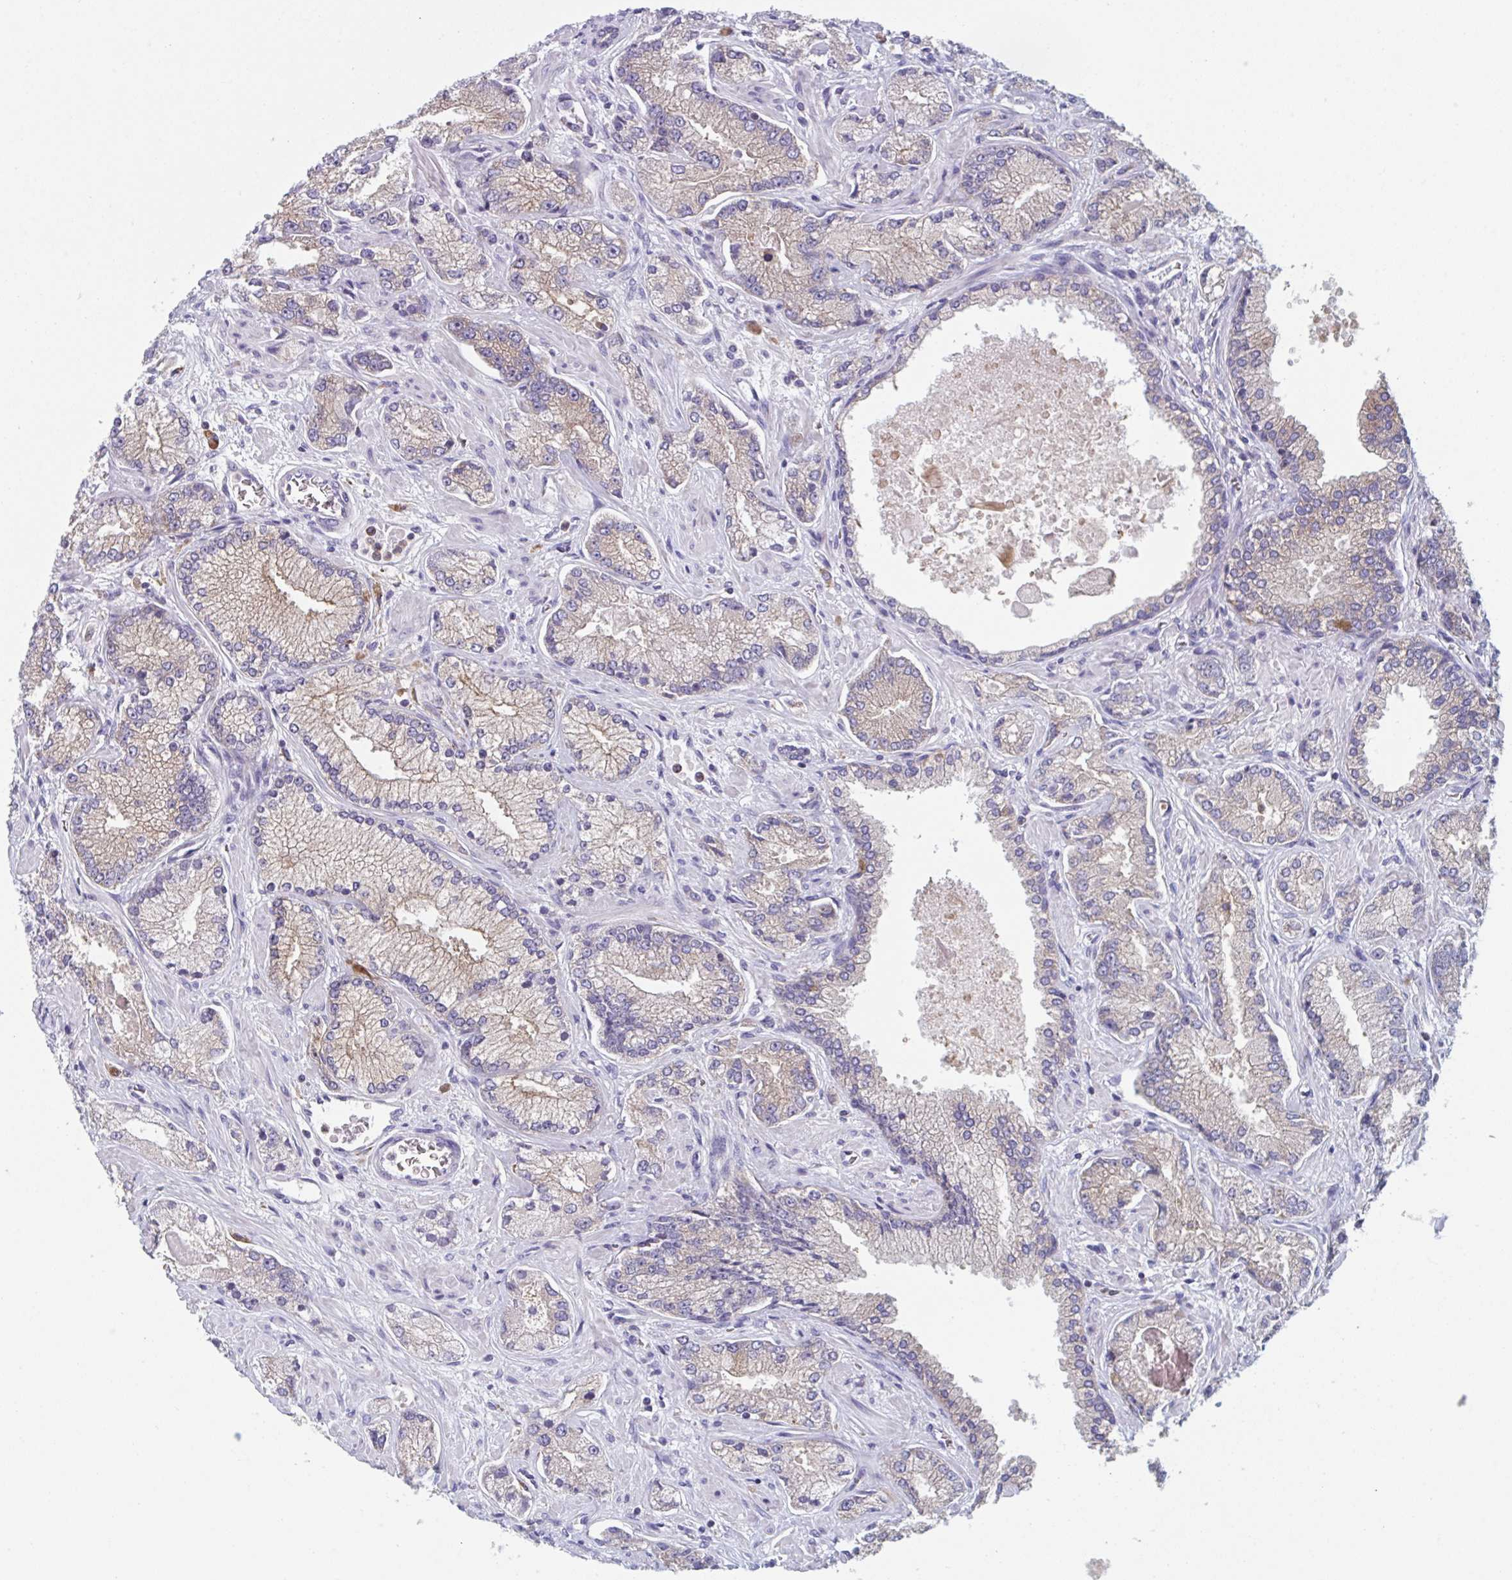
{"staining": {"intensity": "weak", "quantity": "<25%", "location": "cytoplasmic/membranous"}, "tissue": "prostate cancer", "cell_type": "Tumor cells", "image_type": "cancer", "snomed": [{"axis": "morphology", "description": "Normal tissue, NOS"}, {"axis": "morphology", "description": "Adenocarcinoma, High grade"}, {"axis": "topography", "description": "Prostate"}, {"axis": "topography", "description": "Peripheral nerve tissue"}], "caption": "An IHC photomicrograph of prostate adenocarcinoma (high-grade) is shown. There is no staining in tumor cells of prostate adenocarcinoma (high-grade). (DAB immunohistochemistry with hematoxylin counter stain).", "gene": "NIPSNAP1", "patient": {"sex": "male", "age": 68}}